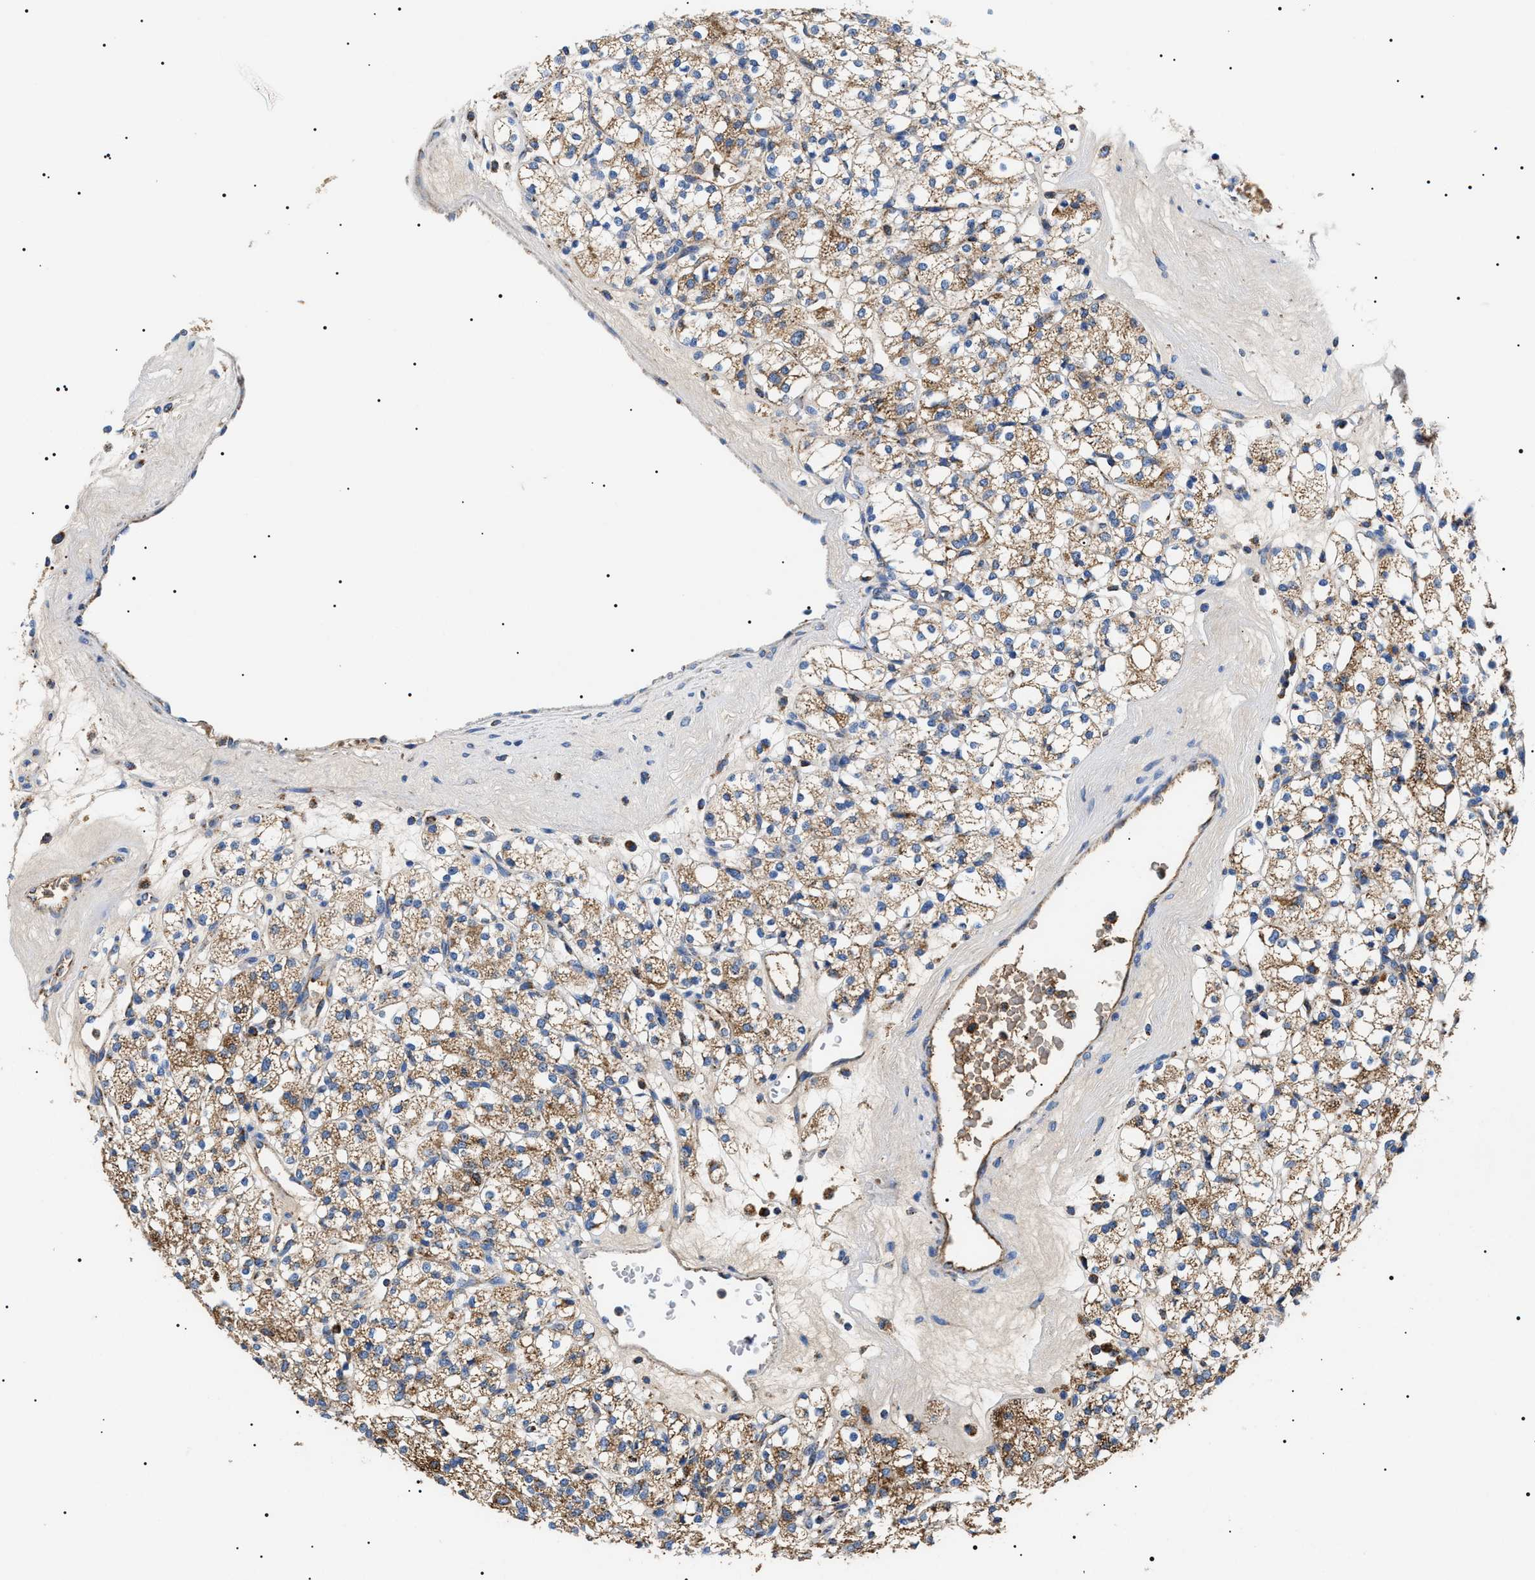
{"staining": {"intensity": "moderate", "quantity": ">75%", "location": "cytoplasmic/membranous"}, "tissue": "renal cancer", "cell_type": "Tumor cells", "image_type": "cancer", "snomed": [{"axis": "morphology", "description": "Adenocarcinoma, NOS"}, {"axis": "topography", "description": "Kidney"}], "caption": "IHC staining of renal adenocarcinoma, which displays medium levels of moderate cytoplasmic/membranous positivity in about >75% of tumor cells indicating moderate cytoplasmic/membranous protein expression. The staining was performed using DAB (3,3'-diaminobenzidine) (brown) for protein detection and nuclei were counterstained in hematoxylin (blue).", "gene": "OXSM", "patient": {"sex": "male", "age": 77}}